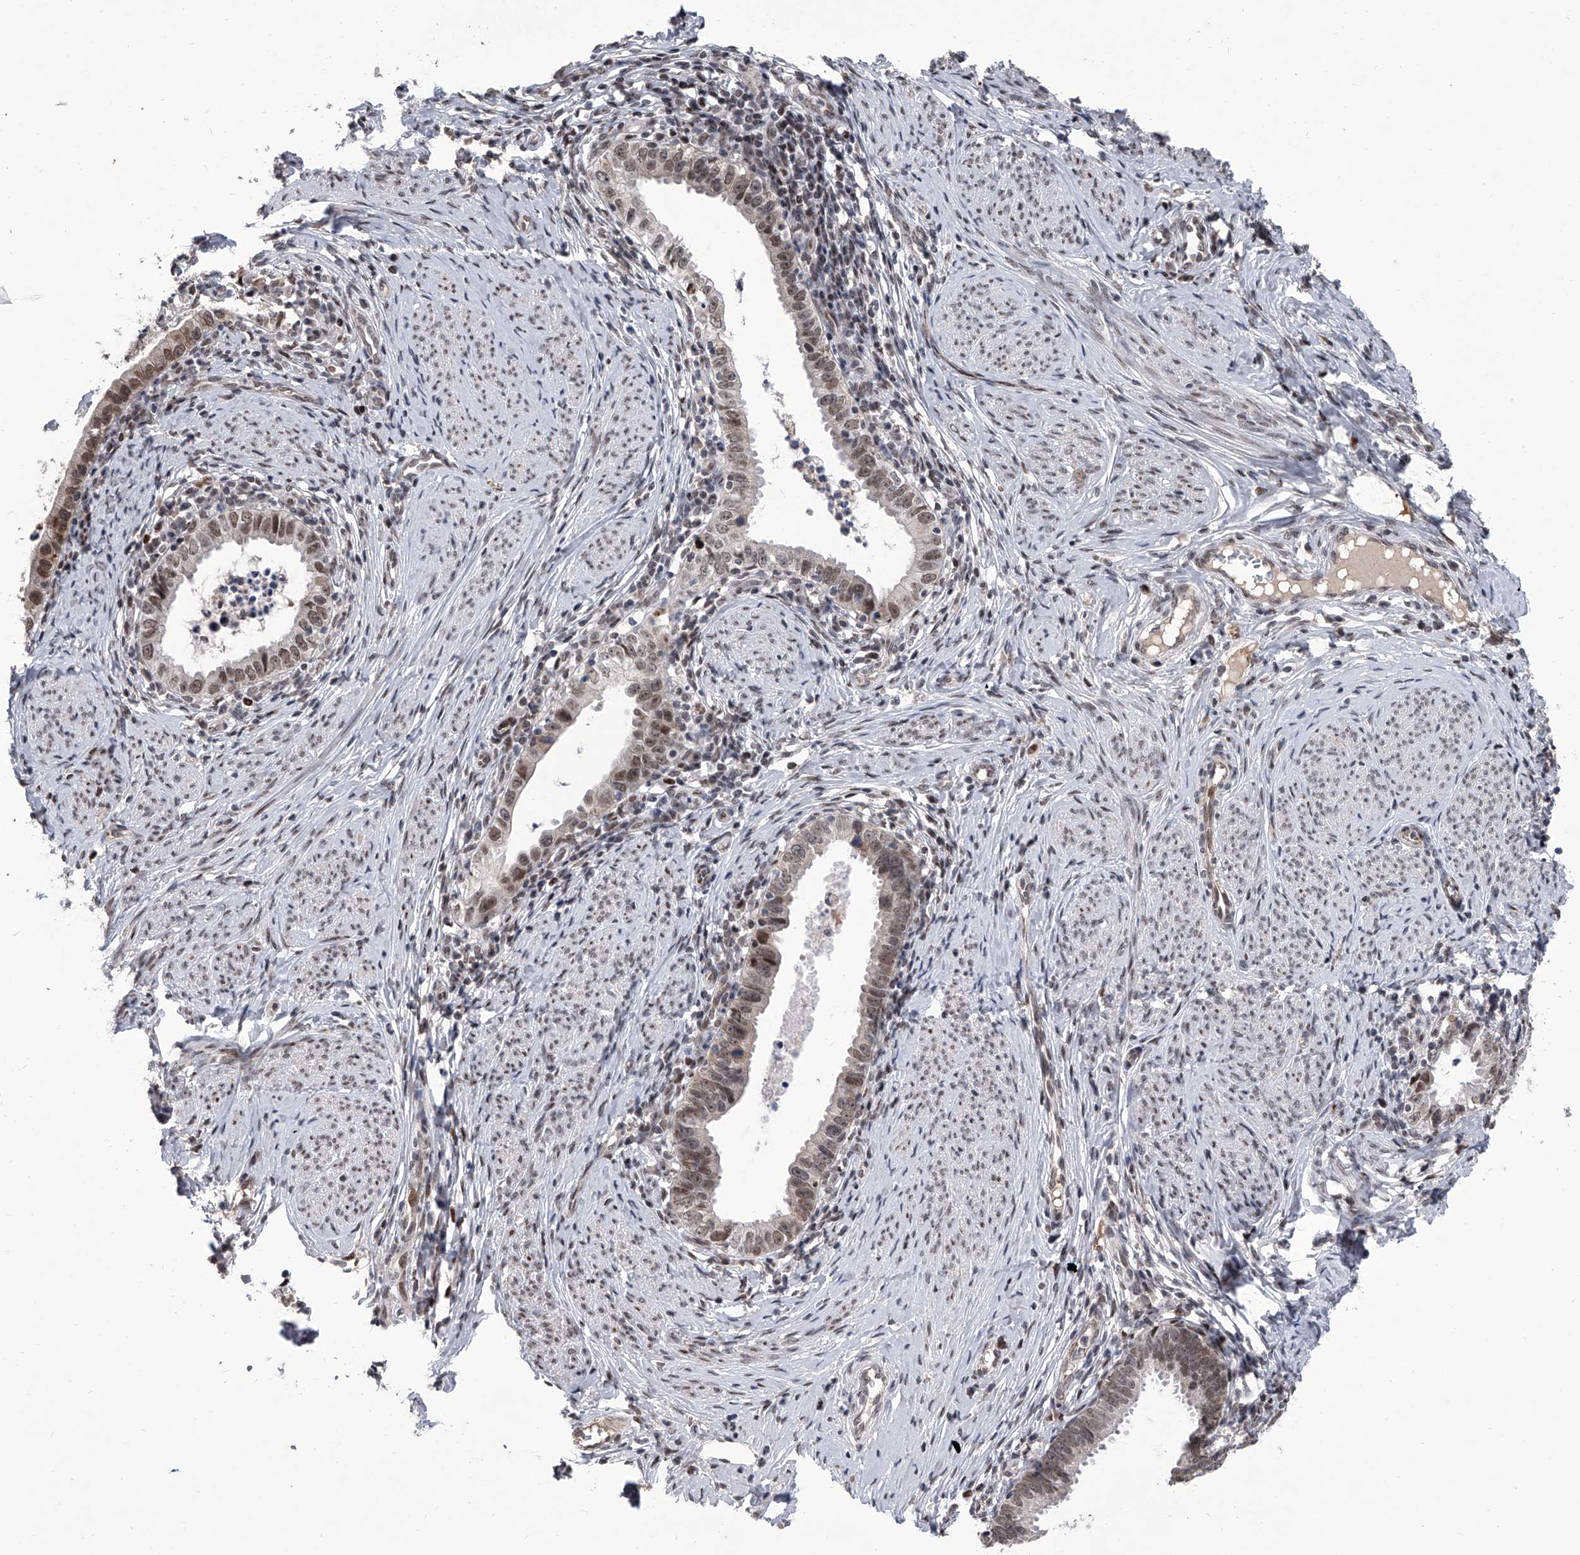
{"staining": {"intensity": "weak", "quantity": "25%-75%", "location": "nuclear"}, "tissue": "cervical cancer", "cell_type": "Tumor cells", "image_type": "cancer", "snomed": [{"axis": "morphology", "description": "Adenocarcinoma, NOS"}, {"axis": "topography", "description": "Cervix"}], "caption": "Cervical cancer stained with immunohistochemistry (IHC) displays weak nuclear positivity in approximately 25%-75% of tumor cells.", "gene": "ZNF426", "patient": {"sex": "female", "age": 36}}